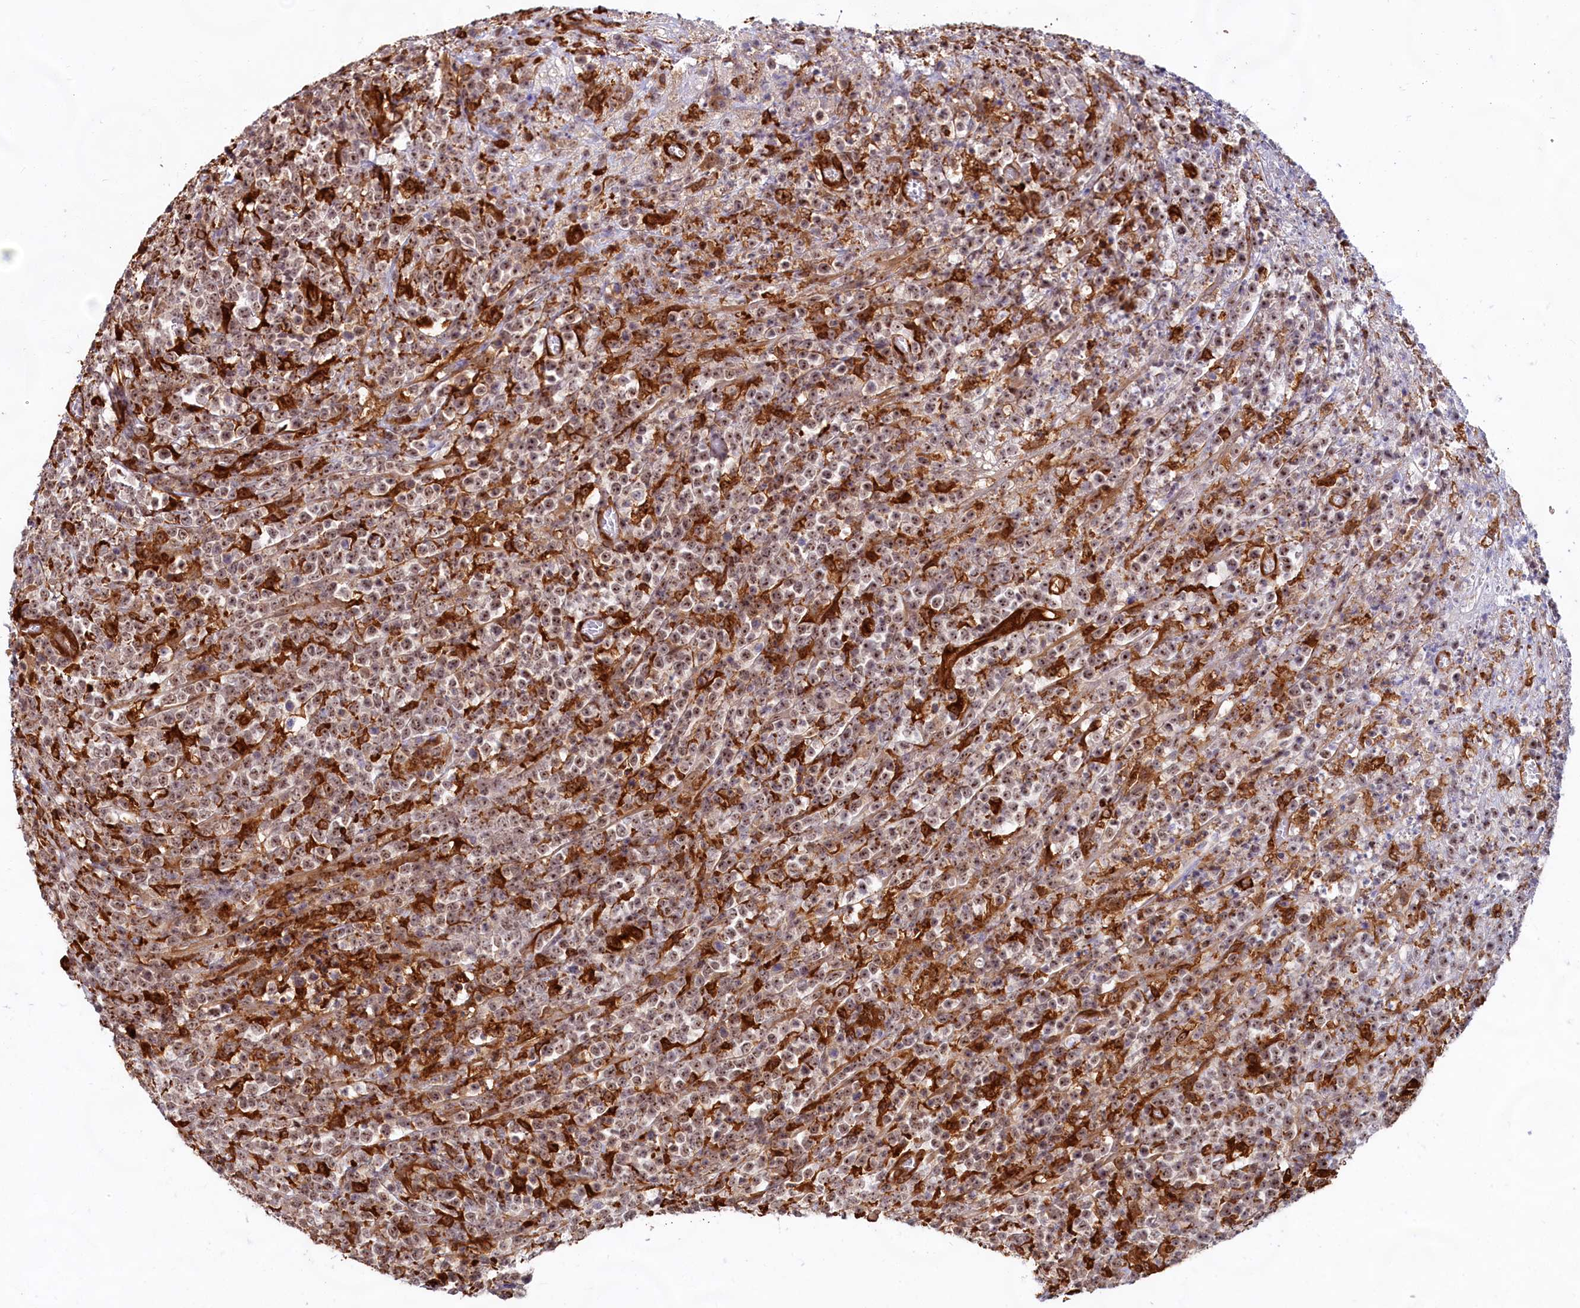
{"staining": {"intensity": "moderate", "quantity": ">75%", "location": "nuclear"}, "tissue": "lymphoma", "cell_type": "Tumor cells", "image_type": "cancer", "snomed": [{"axis": "morphology", "description": "Malignant lymphoma, non-Hodgkin's type, High grade"}, {"axis": "topography", "description": "Colon"}], "caption": "High-grade malignant lymphoma, non-Hodgkin's type stained with a brown dye exhibits moderate nuclear positive expression in approximately >75% of tumor cells.", "gene": "C1D", "patient": {"sex": "female", "age": 53}}